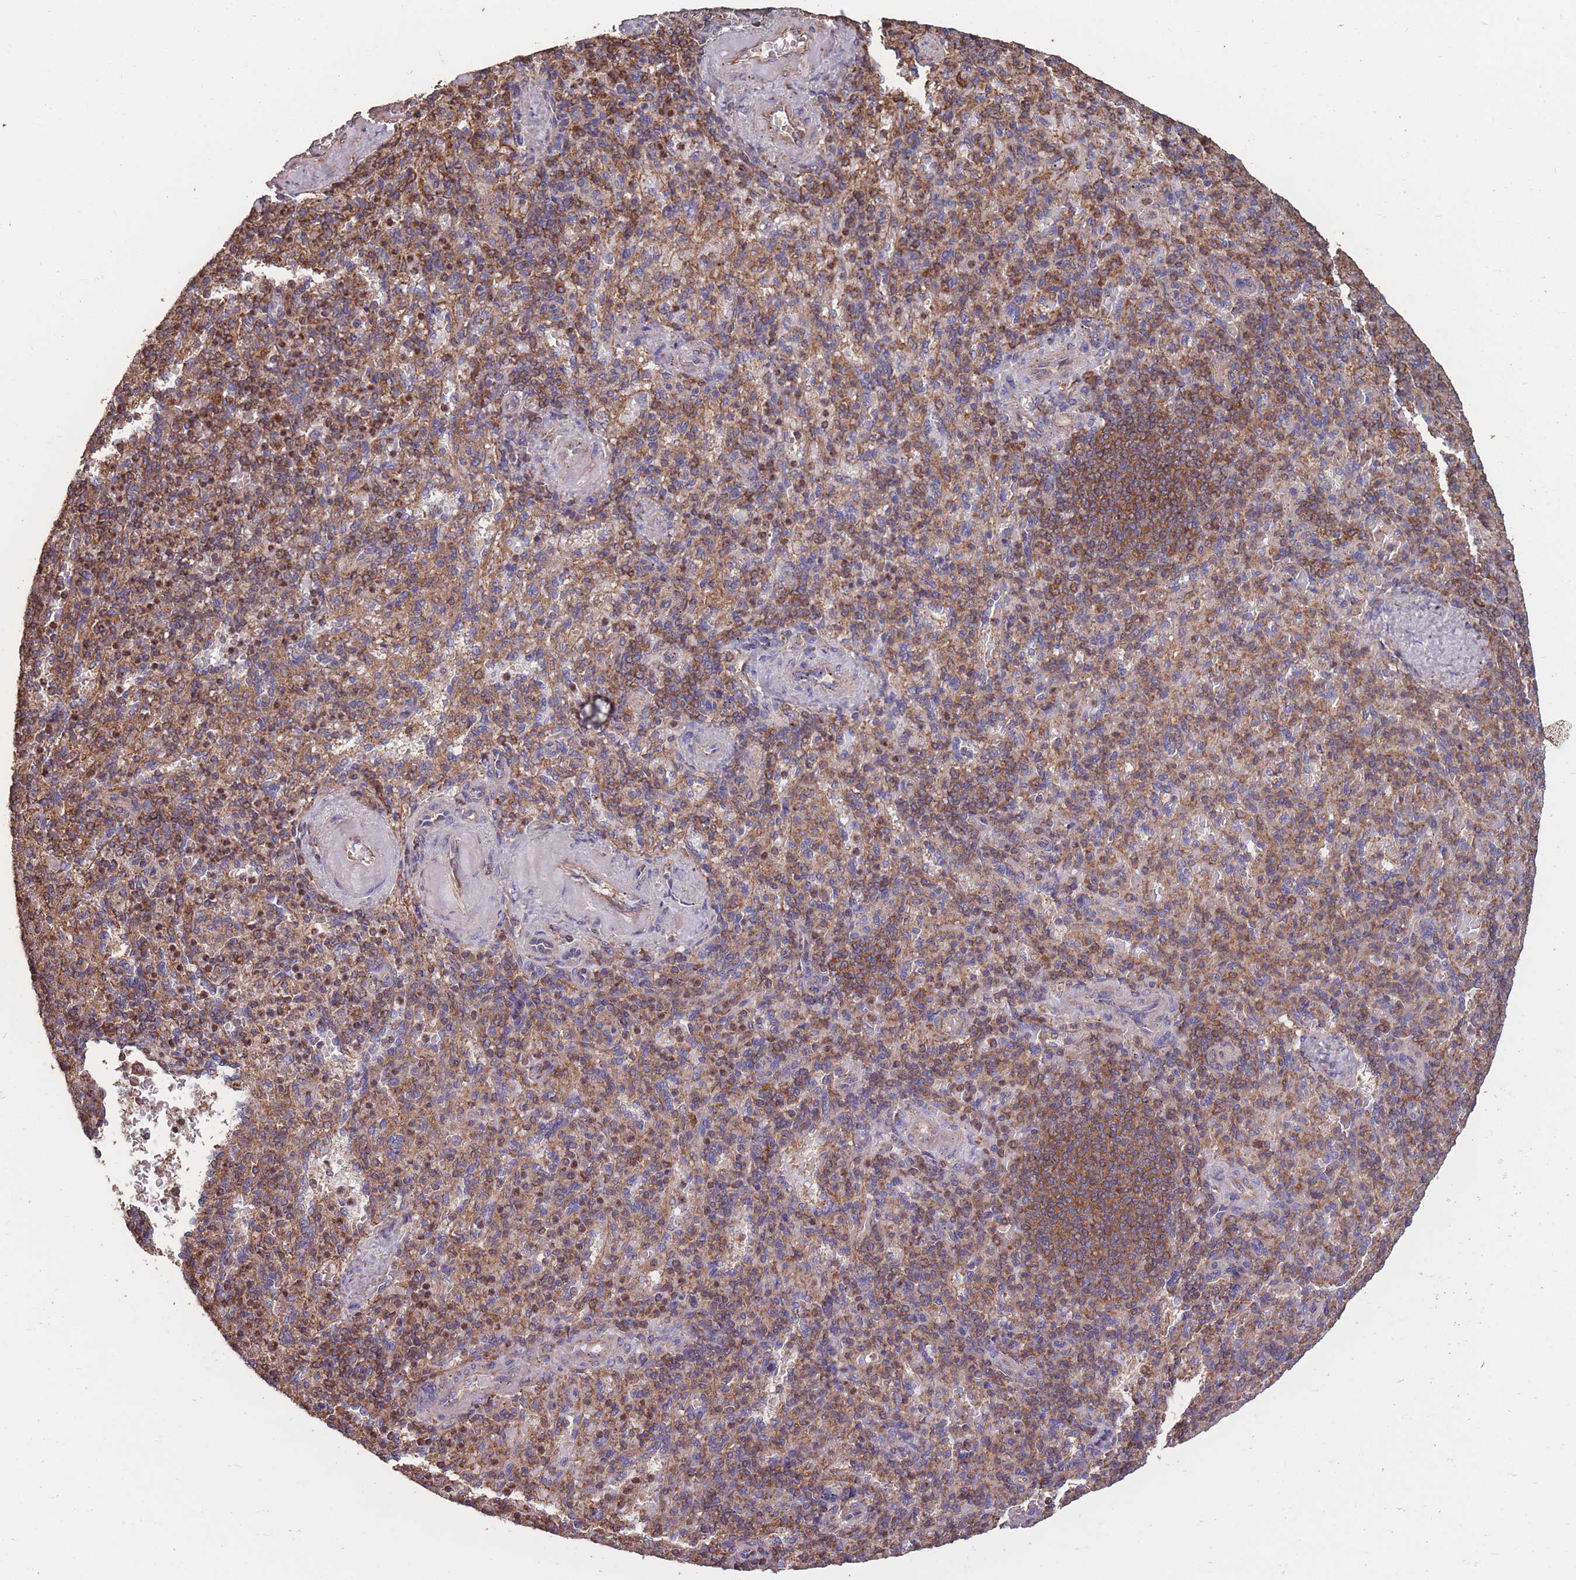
{"staining": {"intensity": "moderate", "quantity": ">75%", "location": "cytoplasmic/membranous"}, "tissue": "spleen", "cell_type": "Cells in red pulp", "image_type": "normal", "snomed": [{"axis": "morphology", "description": "Normal tissue, NOS"}, {"axis": "topography", "description": "Spleen"}], "caption": "Immunohistochemical staining of unremarkable human spleen shows moderate cytoplasmic/membranous protein positivity in approximately >75% of cells in red pulp.", "gene": "NUDT21", "patient": {"sex": "female", "age": 74}}